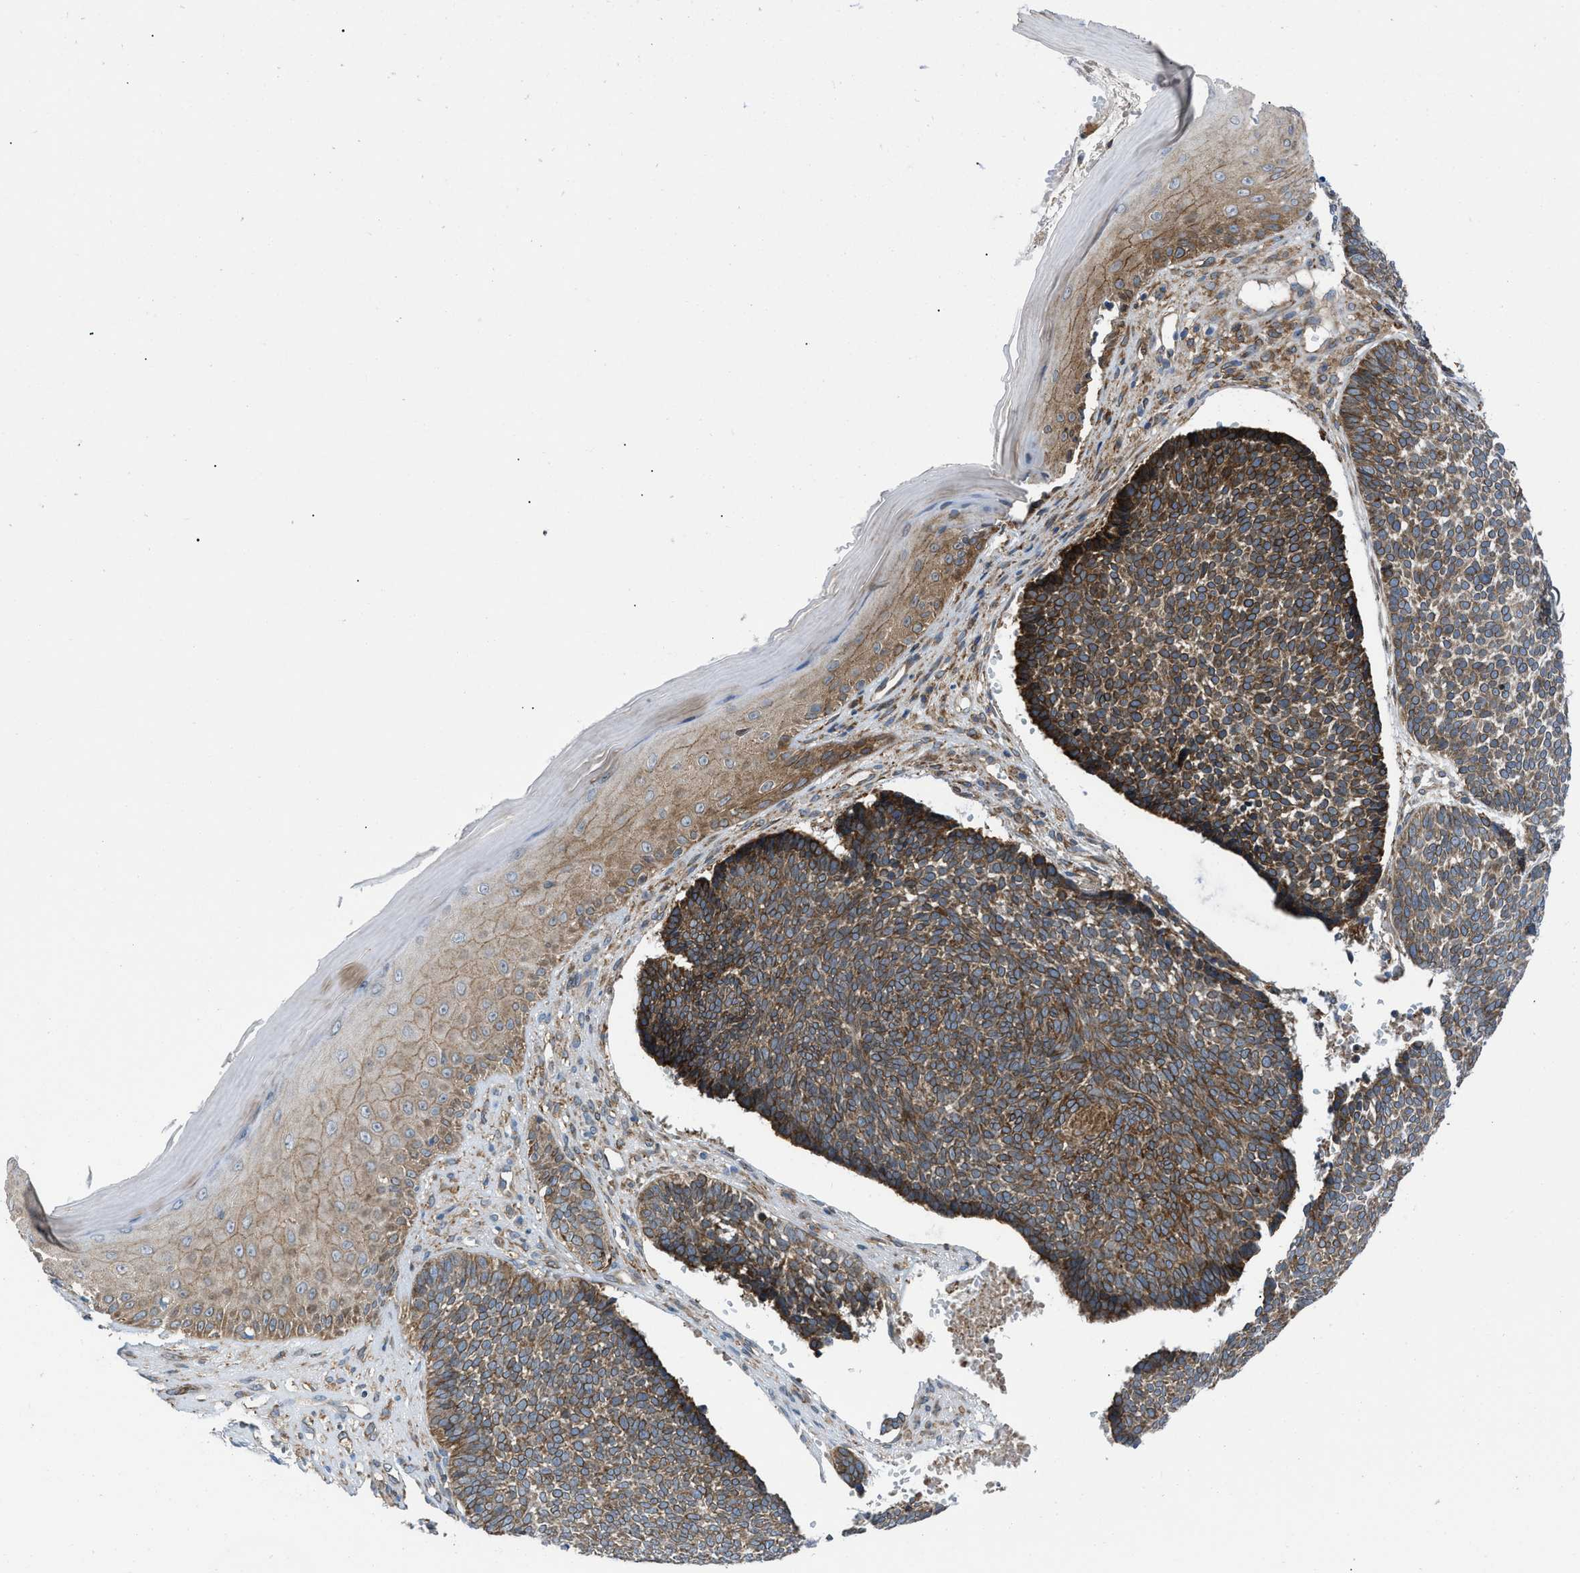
{"staining": {"intensity": "strong", "quantity": ">75%", "location": "cytoplasmic/membranous"}, "tissue": "skin cancer", "cell_type": "Tumor cells", "image_type": "cancer", "snomed": [{"axis": "morphology", "description": "Basal cell carcinoma"}, {"axis": "topography", "description": "Skin"}], "caption": "Immunohistochemical staining of human skin cancer (basal cell carcinoma) reveals high levels of strong cytoplasmic/membranous staining in about >75% of tumor cells.", "gene": "ERLIN2", "patient": {"sex": "male", "age": 84}}